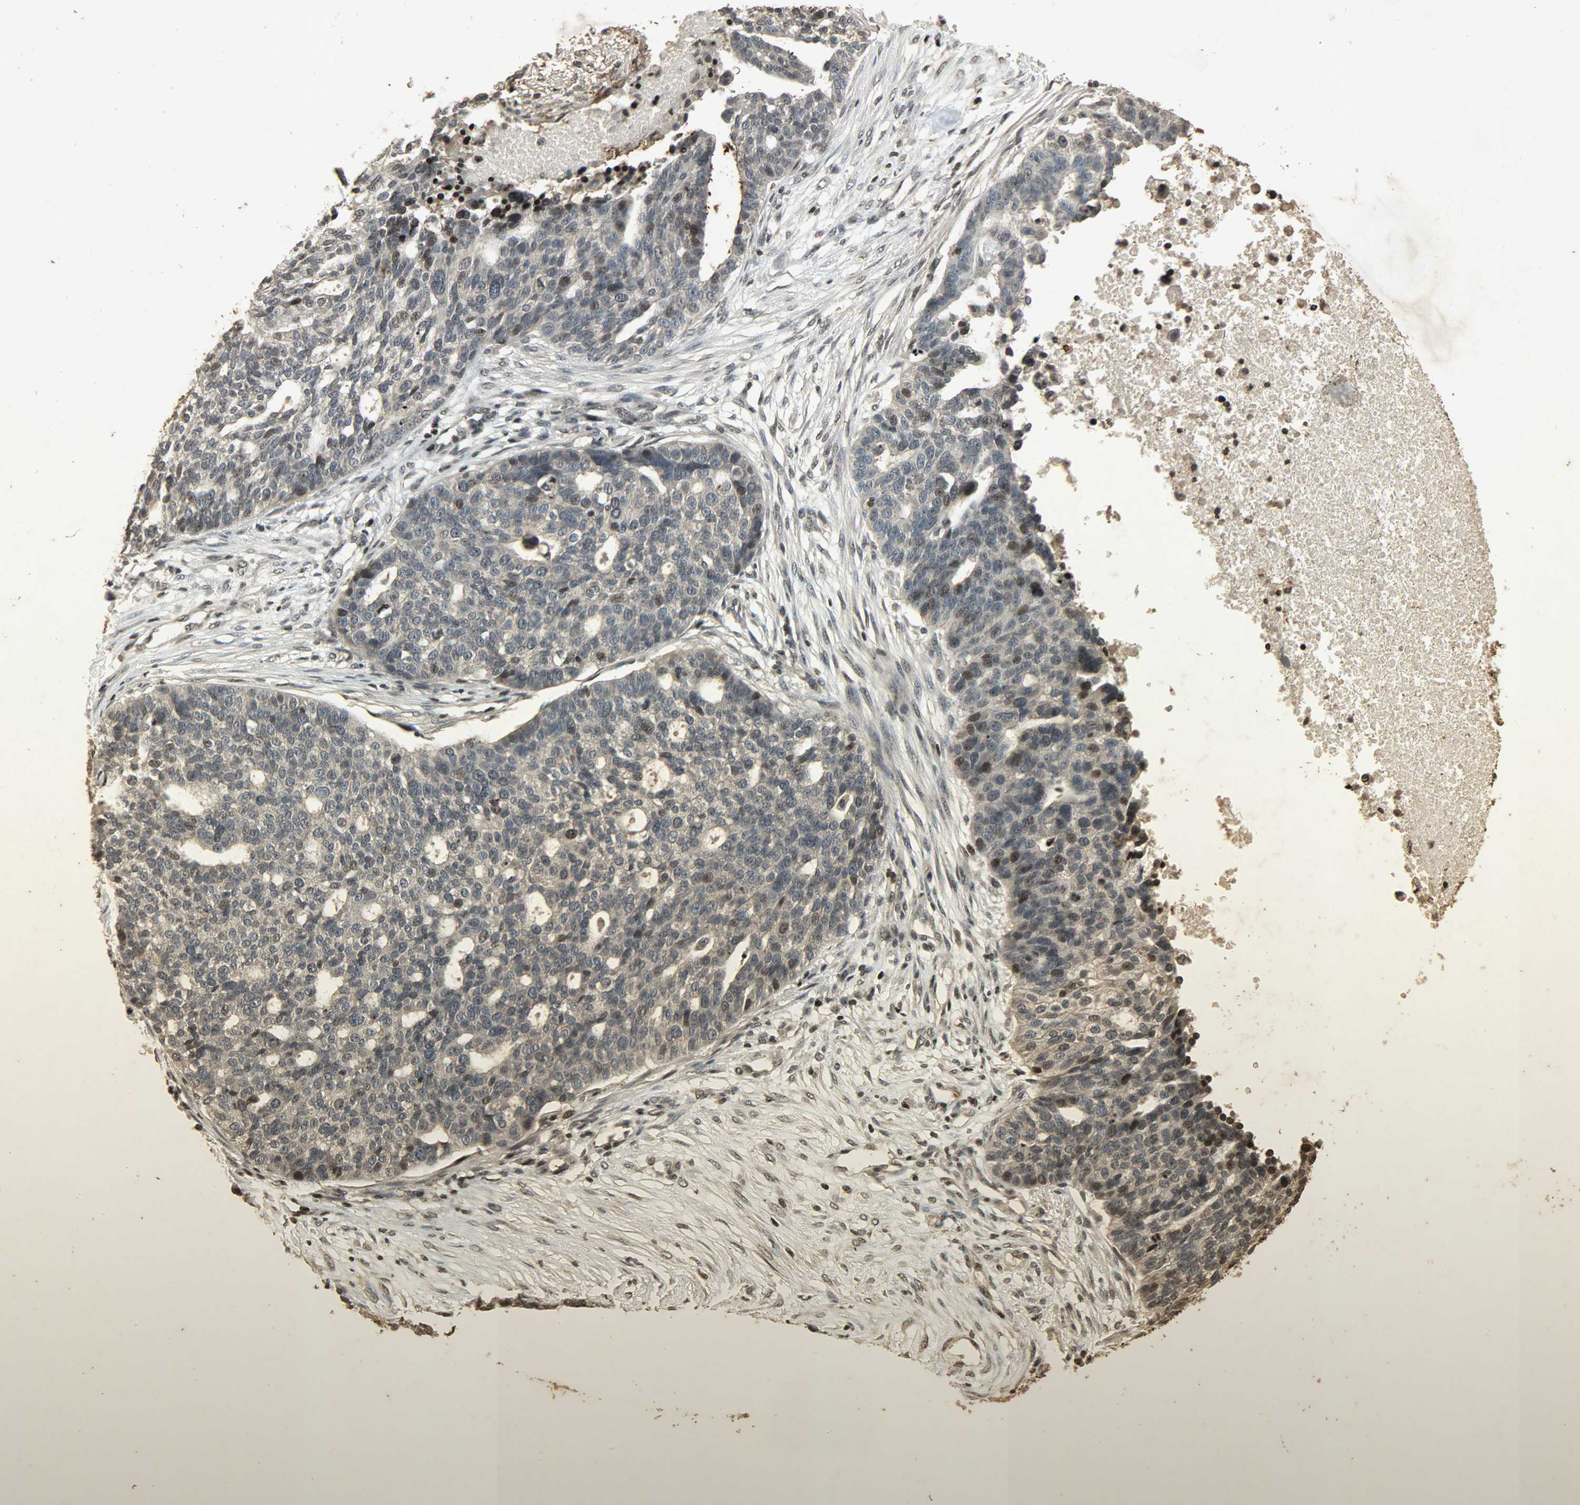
{"staining": {"intensity": "weak", "quantity": ">75%", "location": "cytoplasmic/membranous,nuclear"}, "tissue": "ovarian cancer", "cell_type": "Tumor cells", "image_type": "cancer", "snomed": [{"axis": "morphology", "description": "Cystadenocarcinoma, serous, NOS"}, {"axis": "topography", "description": "Ovary"}], "caption": "Serous cystadenocarcinoma (ovarian) stained with immunohistochemistry displays weak cytoplasmic/membranous and nuclear positivity in approximately >75% of tumor cells.", "gene": "PPP3R1", "patient": {"sex": "female", "age": 59}}